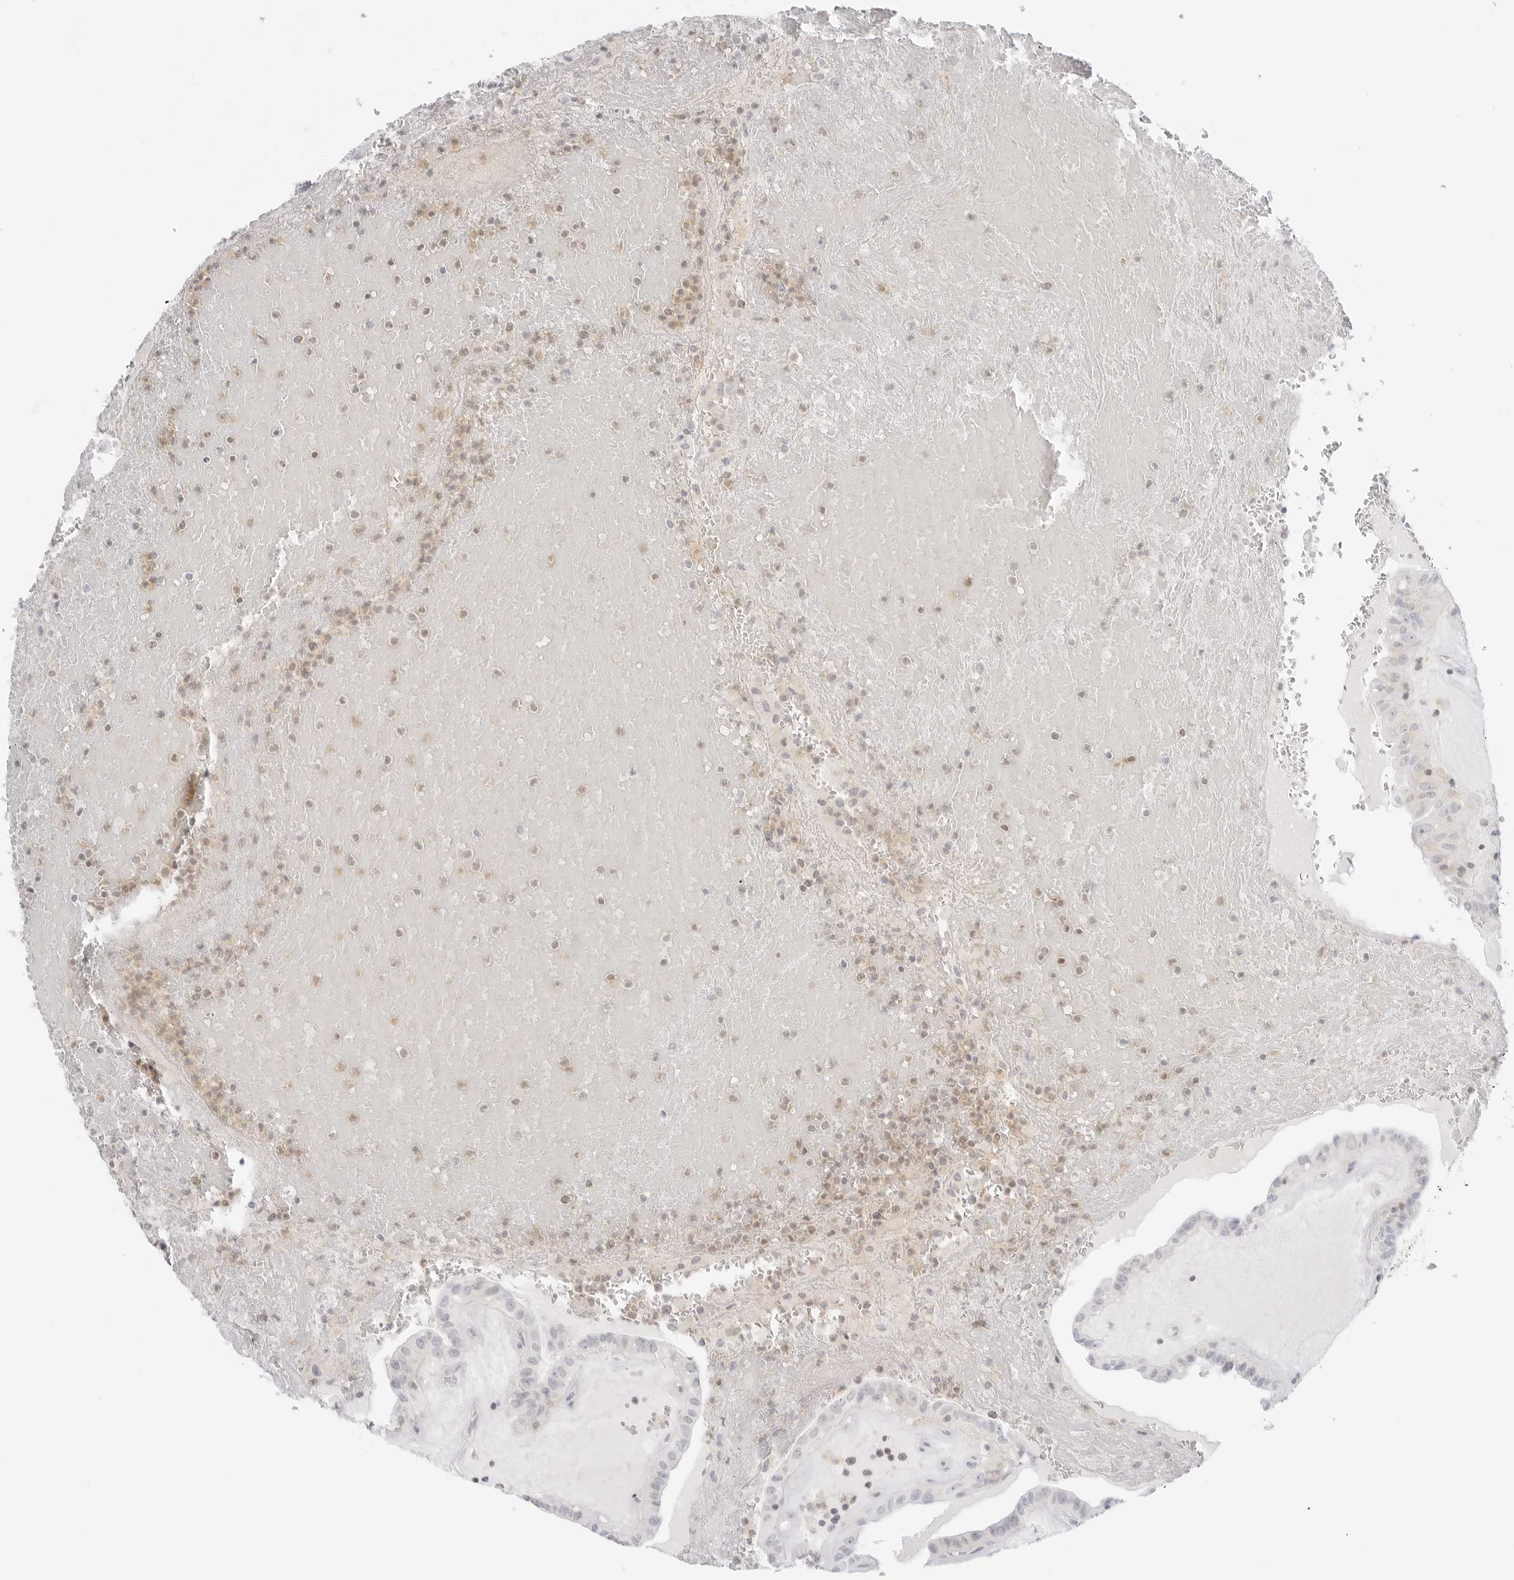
{"staining": {"intensity": "weak", "quantity": "<25%", "location": "cytoplasmic/membranous"}, "tissue": "thyroid cancer", "cell_type": "Tumor cells", "image_type": "cancer", "snomed": [{"axis": "morphology", "description": "Papillary adenocarcinoma, NOS"}, {"axis": "topography", "description": "Thyroid gland"}], "caption": "Human thyroid cancer (papillary adenocarcinoma) stained for a protein using immunohistochemistry (IHC) displays no positivity in tumor cells.", "gene": "TNFRSF14", "patient": {"sex": "male", "age": 77}}